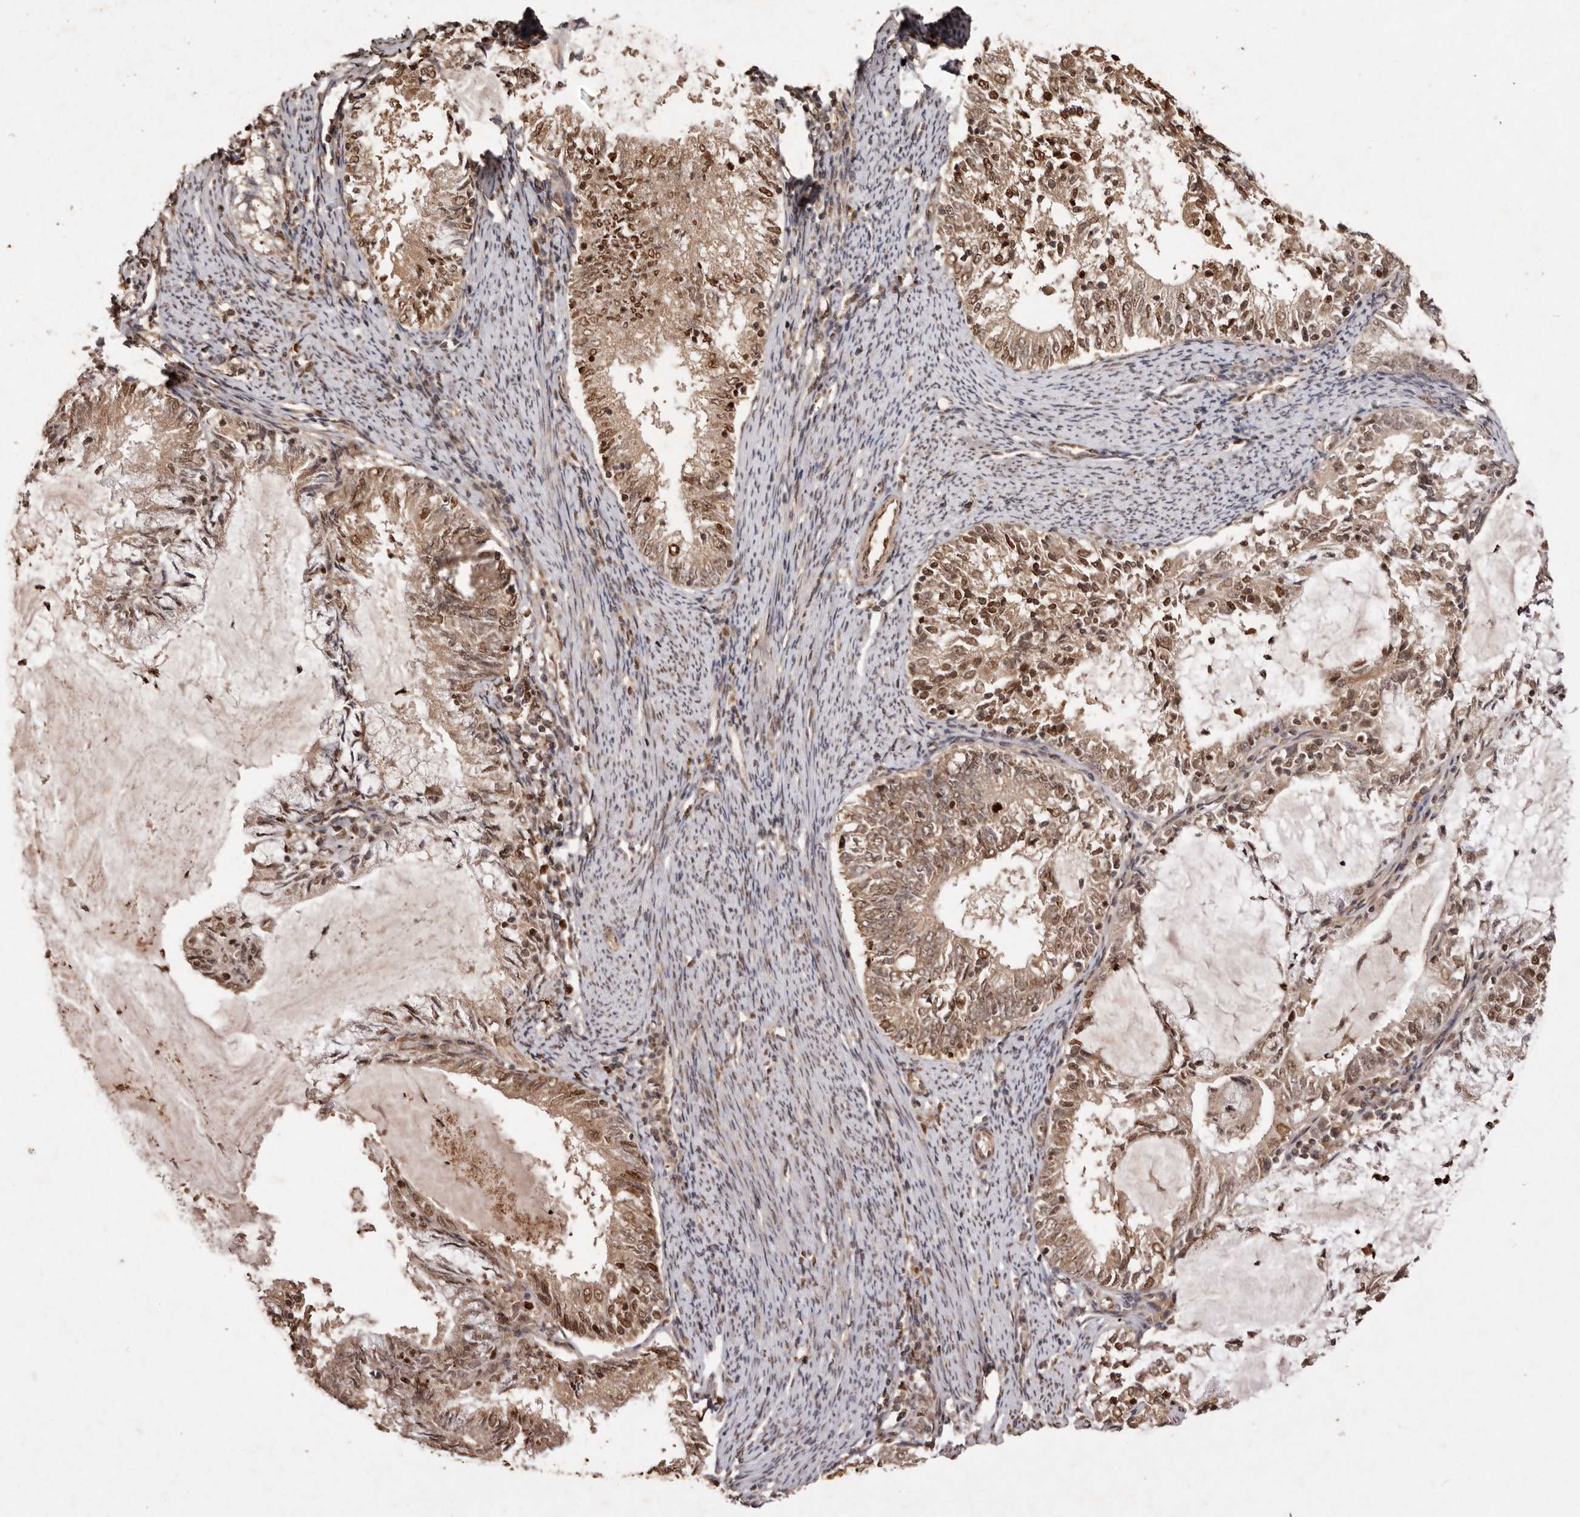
{"staining": {"intensity": "moderate", "quantity": ">75%", "location": "cytoplasmic/membranous,nuclear"}, "tissue": "endometrial cancer", "cell_type": "Tumor cells", "image_type": "cancer", "snomed": [{"axis": "morphology", "description": "Adenocarcinoma, NOS"}, {"axis": "topography", "description": "Endometrium"}], "caption": "About >75% of tumor cells in human adenocarcinoma (endometrial) display moderate cytoplasmic/membranous and nuclear protein positivity as visualized by brown immunohistochemical staining.", "gene": "NOTCH1", "patient": {"sex": "female", "age": 57}}